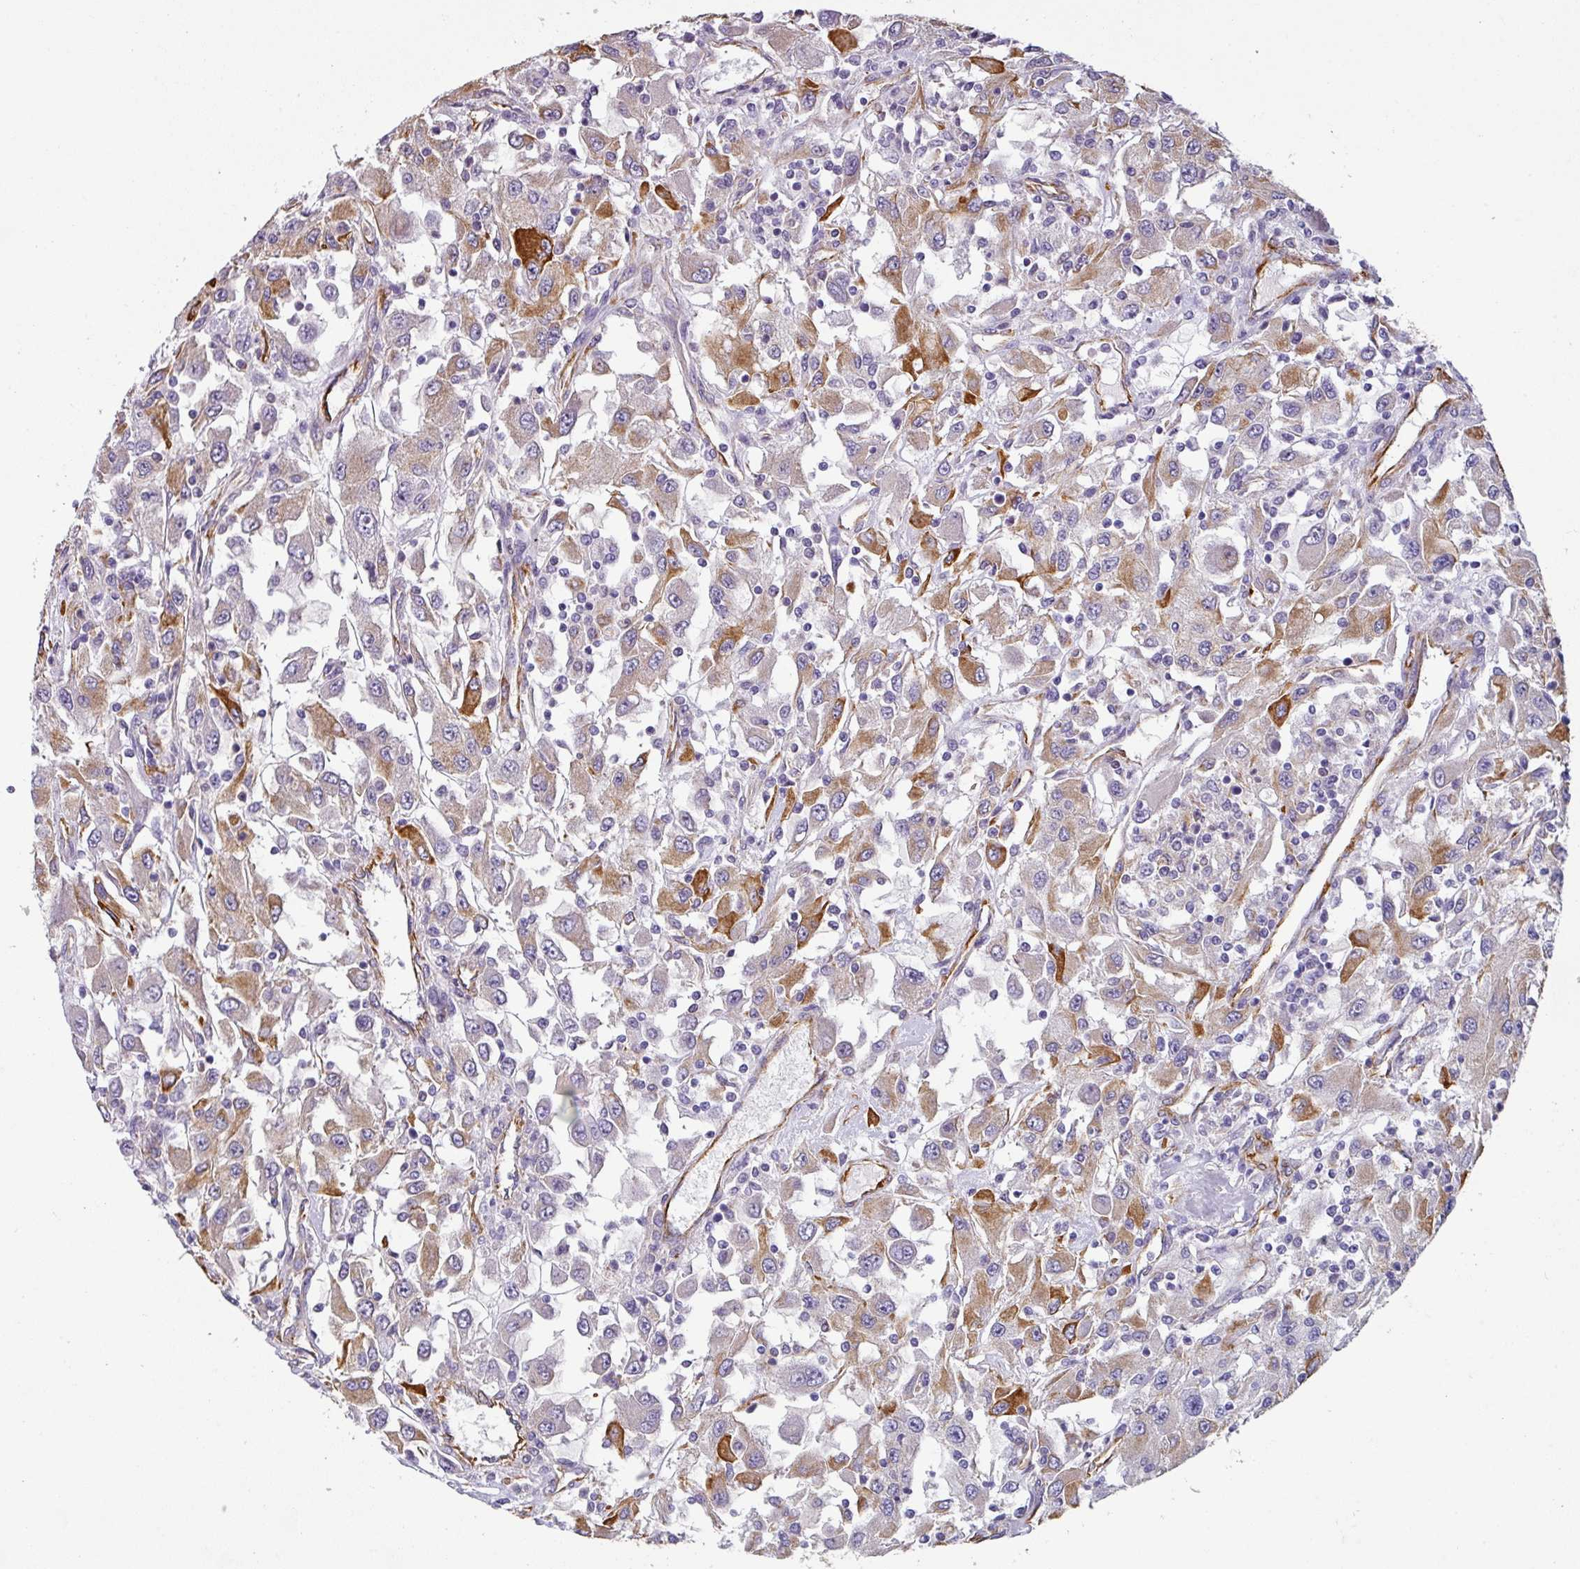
{"staining": {"intensity": "moderate", "quantity": "<25%", "location": "cytoplasmic/membranous"}, "tissue": "renal cancer", "cell_type": "Tumor cells", "image_type": "cancer", "snomed": [{"axis": "morphology", "description": "Adenocarcinoma, NOS"}, {"axis": "topography", "description": "Kidney"}], "caption": "DAB (3,3'-diaminobenzidine) immunohistochemical staining of human renal cancer reveals moderate cytoplasmic/membranous protein staining in approximately <25% of tumor cells.", "gene": "ZNF280C", "patient": {"sex": "female", "age": 67}}